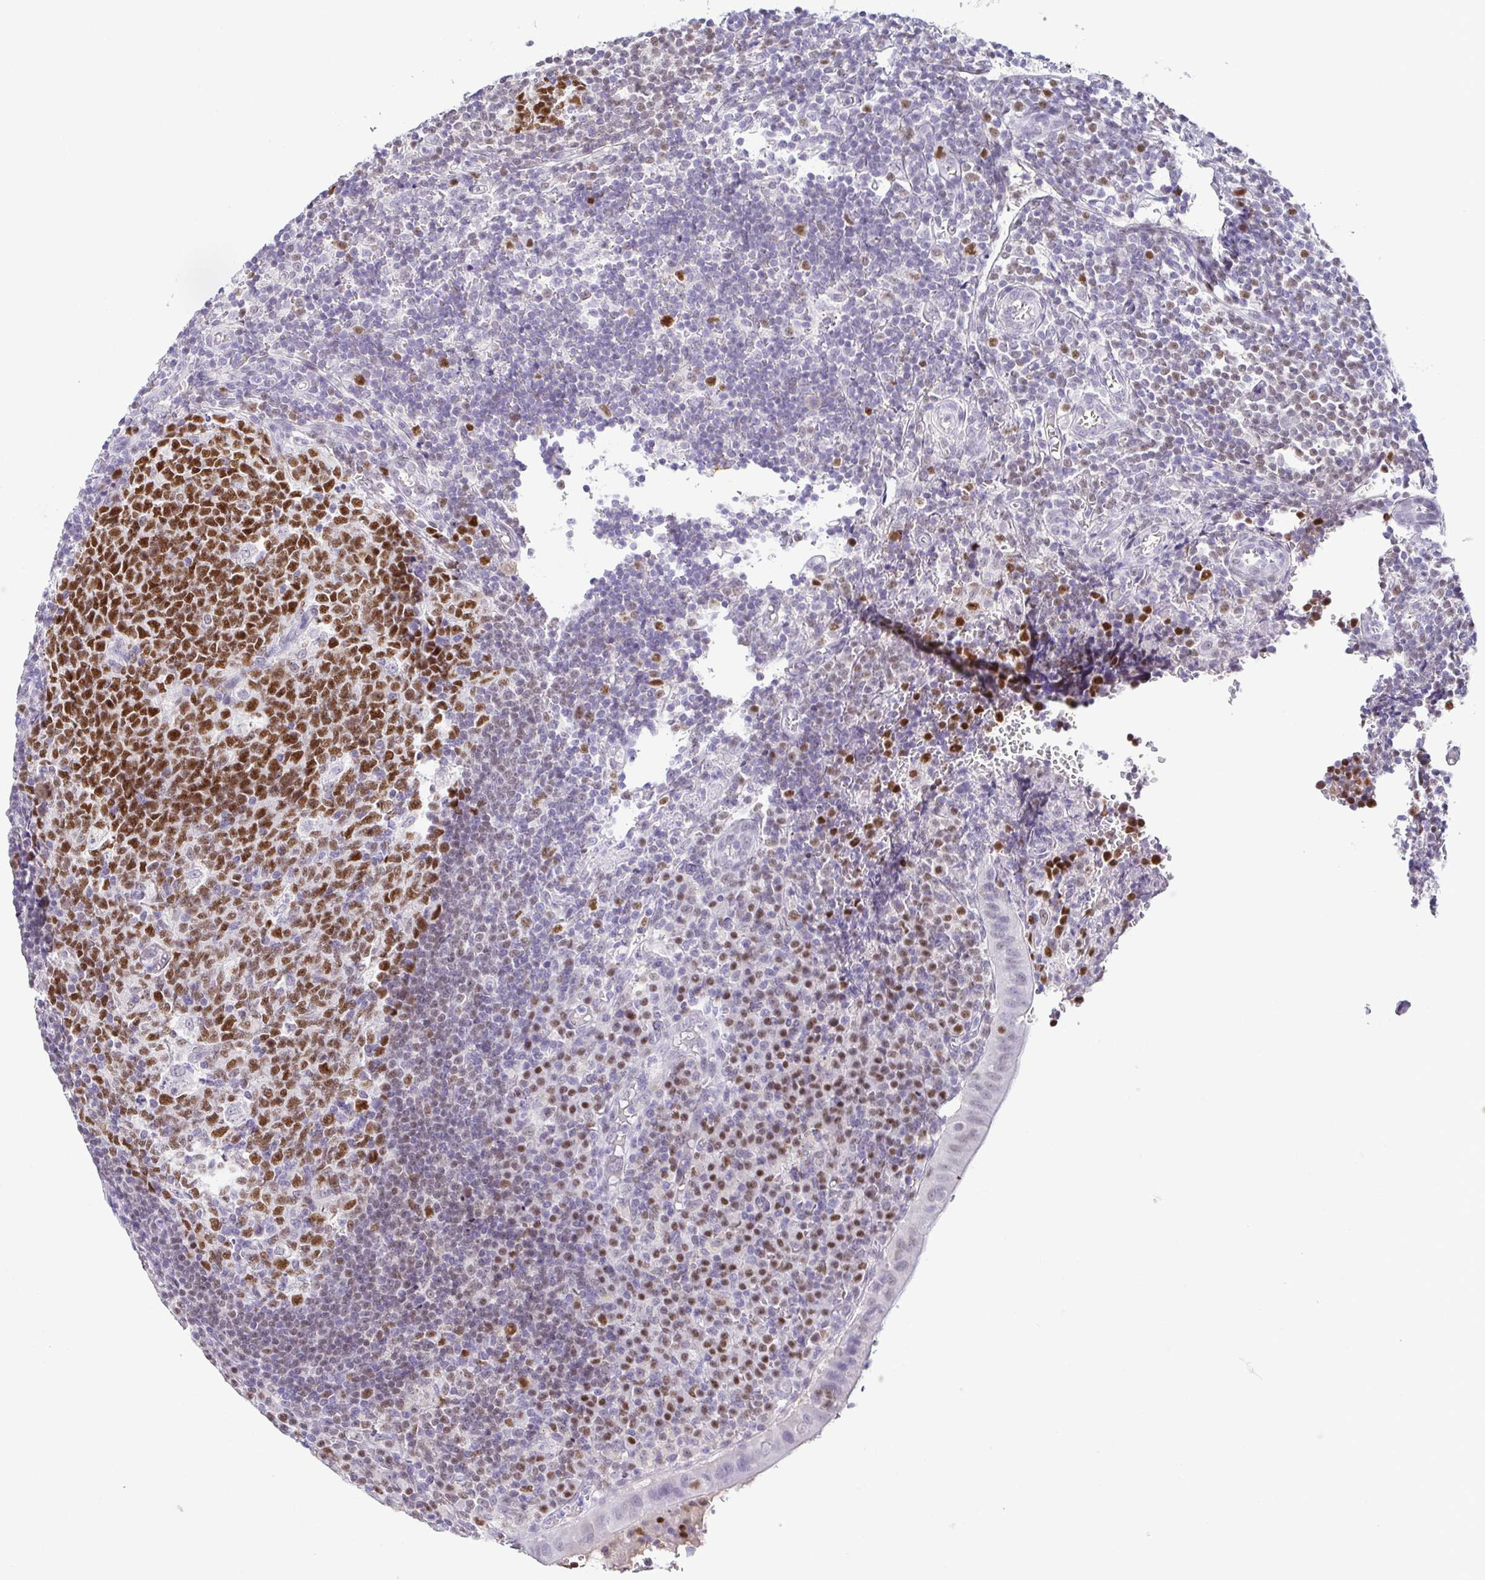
{"staining": {"intensity": "negative", "quantity": "none", "location": "none"}, "tissue": "appendix", "cell_type": "Glandular cells", "image_type": "normal", "snomed": [{"axis": "morphology", "description": "Normal tissue, NOS"}, {"axis": "topography", "description": "Appendix"}], "caption": "Glandular cells show no significant protein staining in unremarkable appendix.", "gene": "TCF3", "patient": {"sex": "male", "age": 18}}